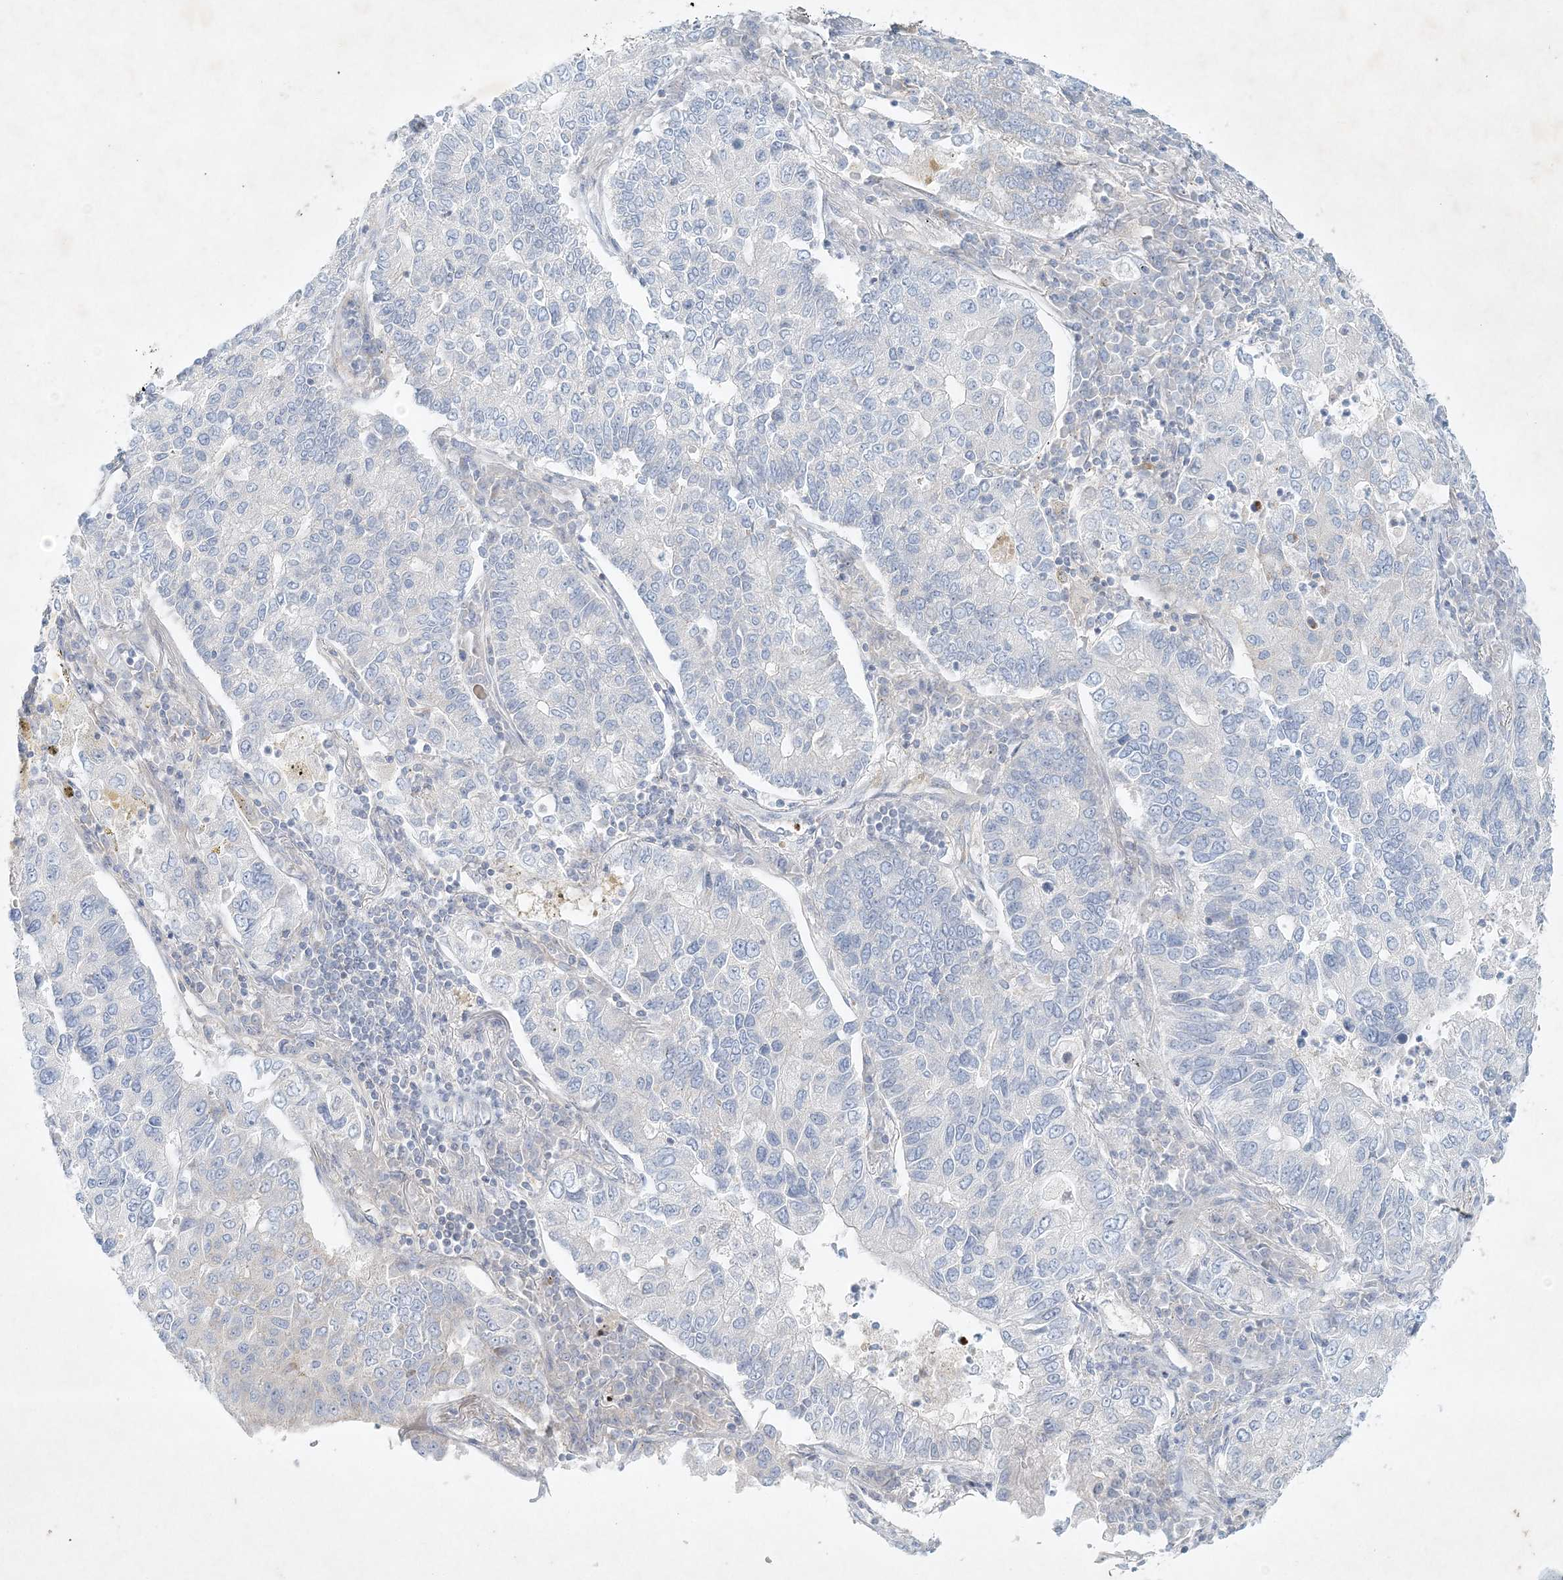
{"staining": {"intensity": "negative", "quantity": "none", "location": "none"}, "tissue": "lung cancer", "cell_type": "Tumor cells", "image_type": "cancer", "snomed": [{"axis": "morphology", "description": "Adenocarcinoma, NOS"}, {"axis": "topography", "description": "Lung"}], "caption": "An immunohistochemistry (IHC) micrograph of lung cancer is shown. There is no staining in tumor cells of lung cancer. The staining was performed using DAB (3,3'-diaminobenzidine) to visualize the protein expression in brown, while the nuclei were stained in blue with hematoxylin (Magnification: 20x).", "gene": "STK11IP", "patient": {"sex": "male", "age": 49}}